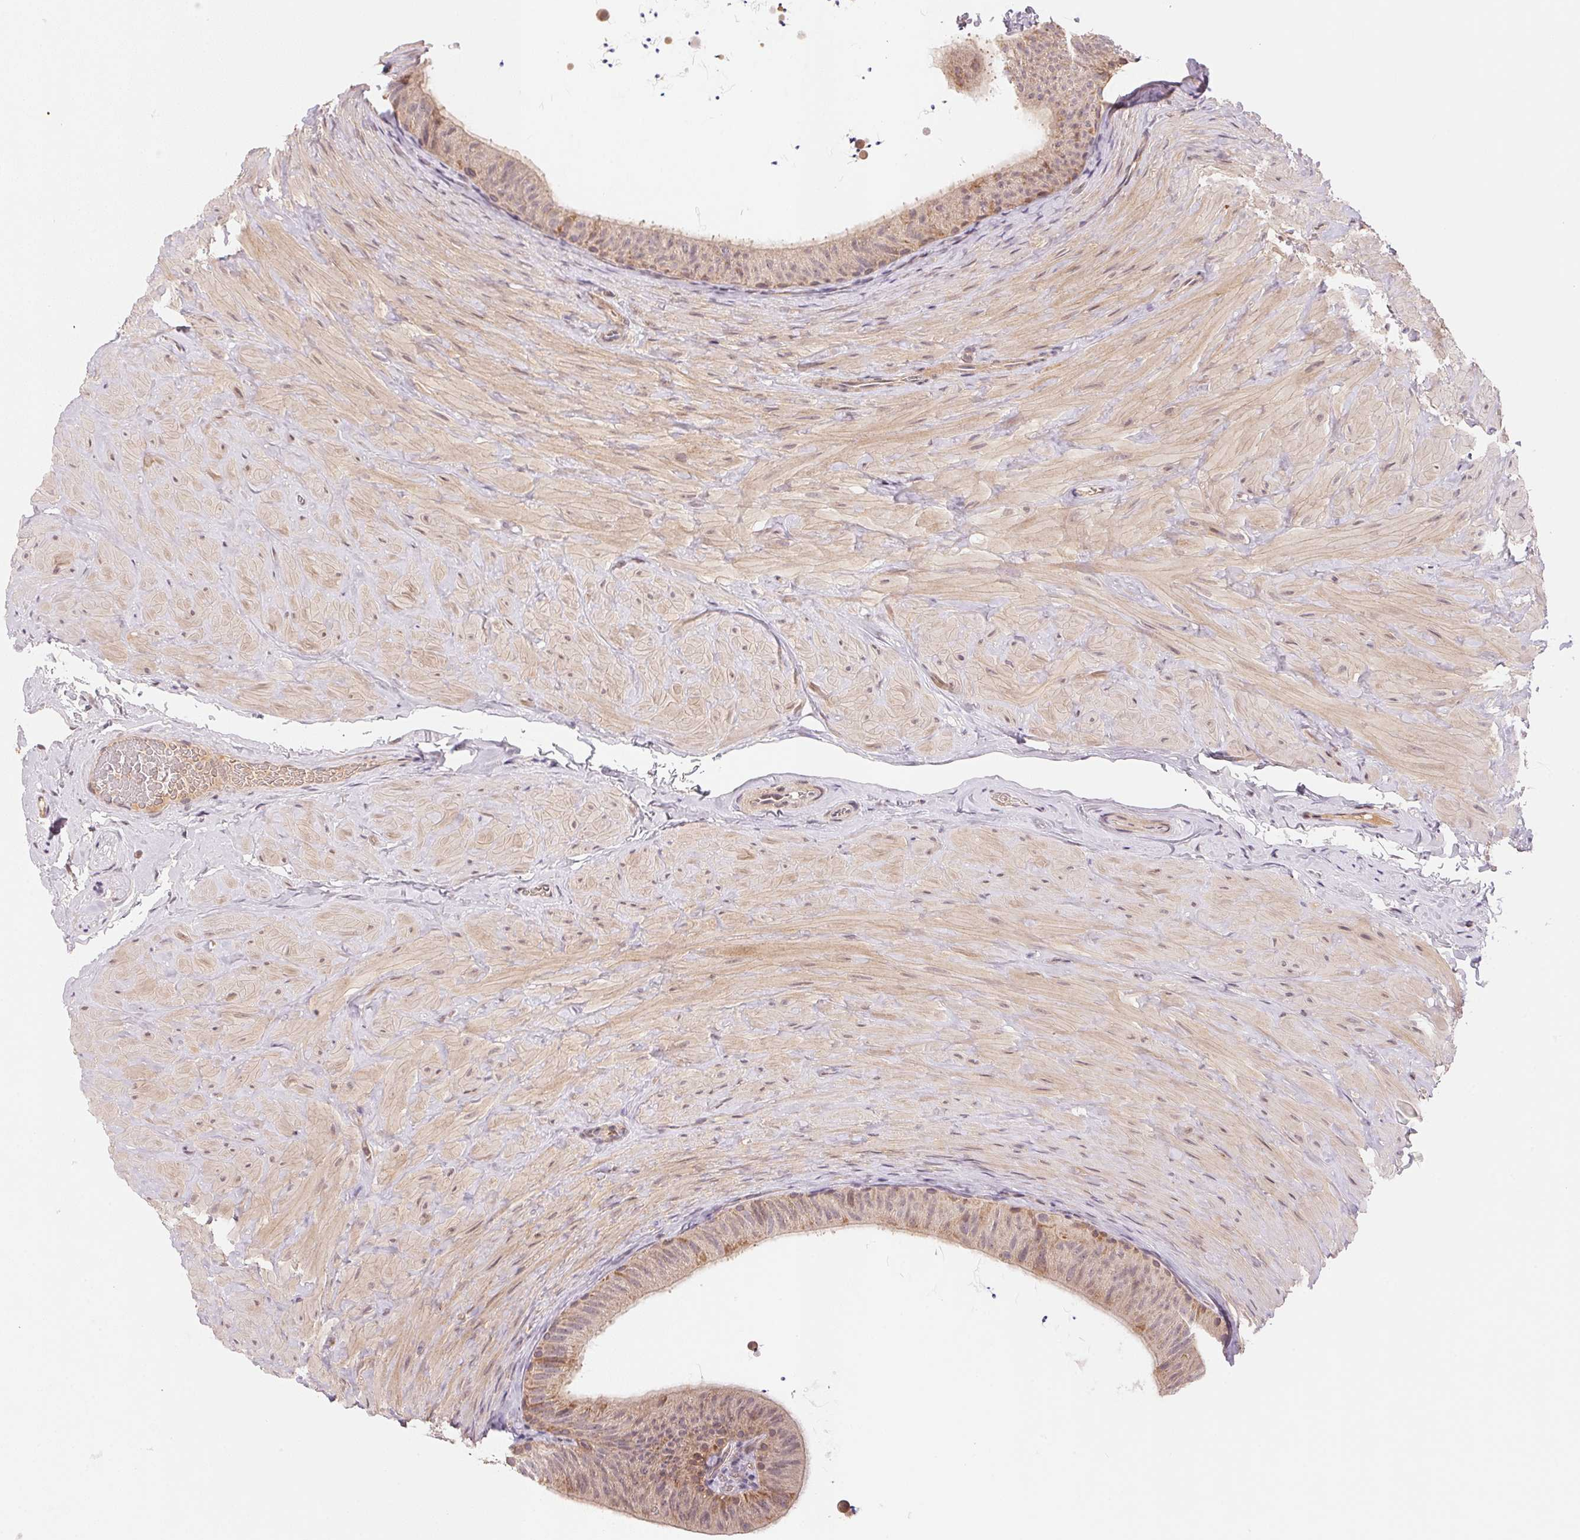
{"staining": {"intensity": "weak", "quantity": "<25%", "location": "cytoplasmic/membranous"}, "tissue": "epididymis", "cell_type": "Glandular cells", "image_type": "normal", "snomed": [{"axis": "morphology", "description": "Normal tissue, NOS"}, {"axis": "topography", "description": "Epididymis, spermatic cord, NOS"}, {"axis": "topography", "description": "Epididymis"}], "caption": "DAB immunohistochemical staining of benign human epididymis displays no significant expression in glandular cells. (Immunohistochemistry (ihc), brightfield microscopy, high magnification).", "gene": "BNIP5", "patient": {"sex": "male", "age": 31}}